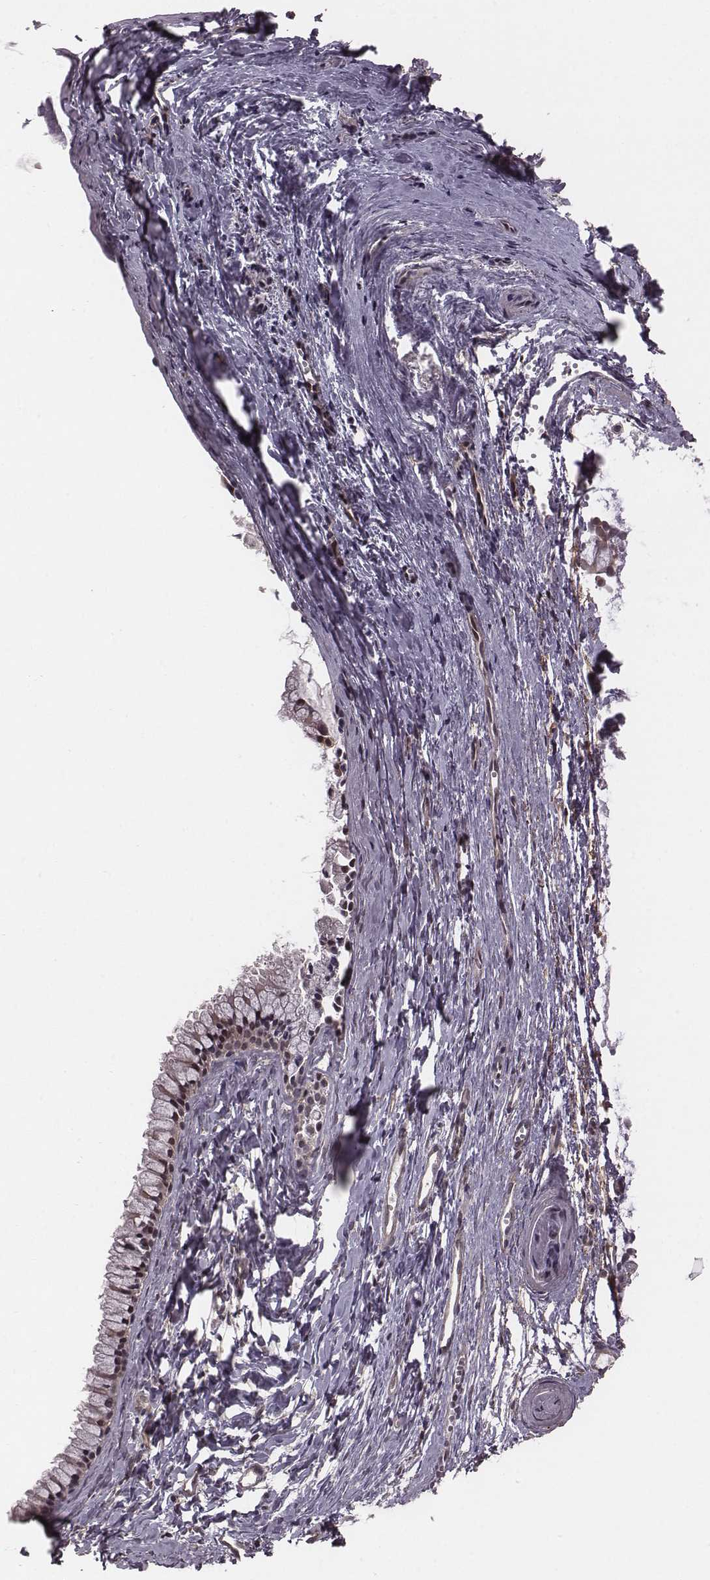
{"staining": {"intensity": "moderate", "quantity": "25%-75%", "location": "nuclear"}, "tissue": "nasopharynx", "cell_type": "Respiratory epithelial cells", "image_type": "normal", "snomed": [{"axis": "morphology", "description": "Normal tissue, NOS"}, {"axis": "topography", "description": "Nasopharynx"}], "caption": "High-power microscopy captured an immunohistochemistry (IHC) histopathology image of benign nasopharynx, revealing moderate nuclear staining in about 25%-75% of respiratory epithelial cells.", "gene": "RPL3", "patient": {"sex": "male", "age": 83}}